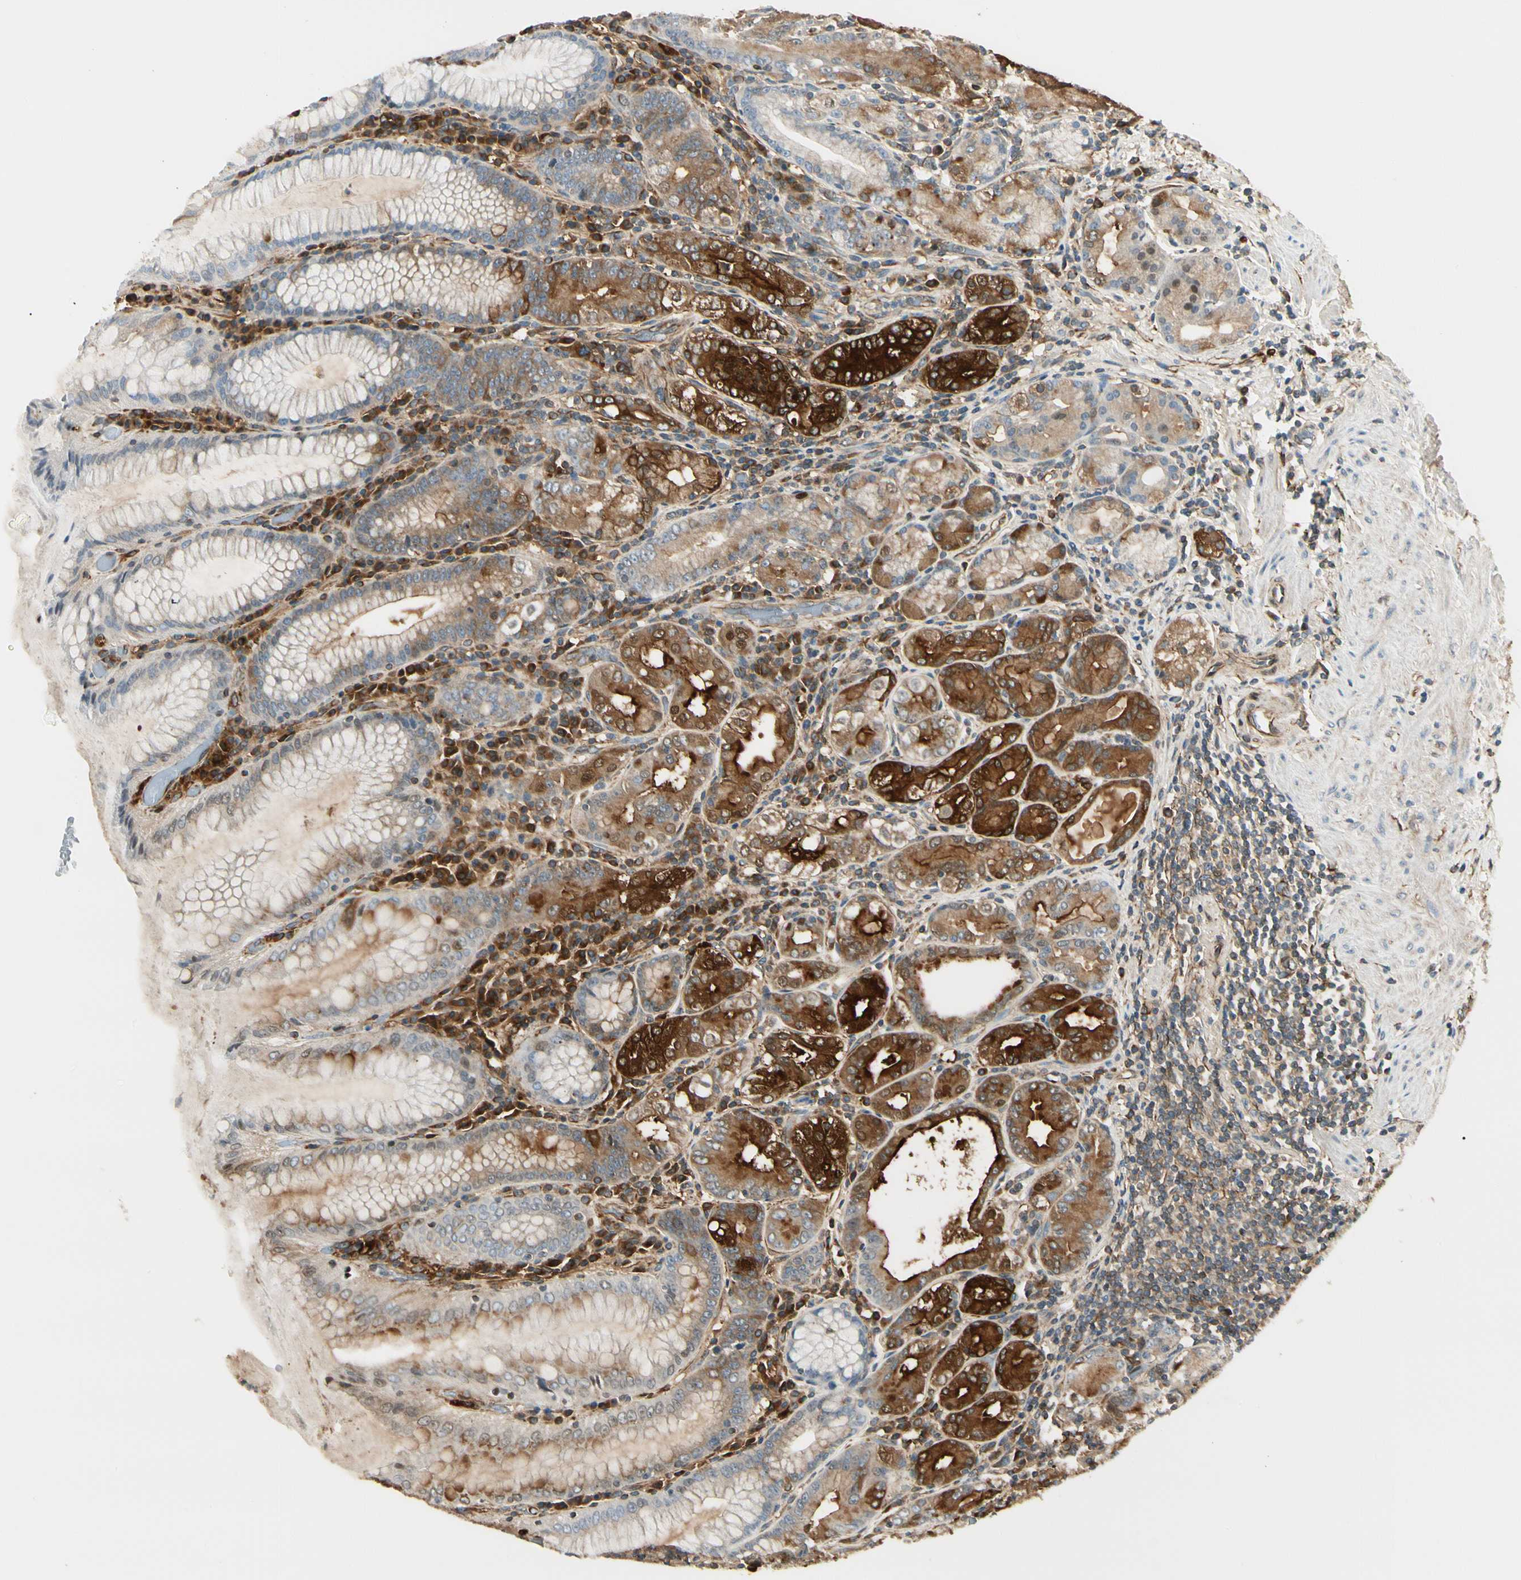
{"staining": {"intensity": "strong", "quantity": "25%-75%", "location": "cytoplasmic/membranous,nuclear"}, "tissue": "stomach", "cell_type": "Glandular cells", "image_type": "normal", "snomed": [{"axis": "morphology", "description": "Normal tissue, NOS"}, {"axis": "topography", "description": "Stomach, lower"}], "caption": "The immunohistochemical stain shows strong cytoplasmic/membranous,nuclear staining in glandular cells of unremarkable stomach. (Brightfield microscopy of DAB IHC at high magnification).", "gene": "FTH1", "patient": {"sex": "female", "age": 76}}